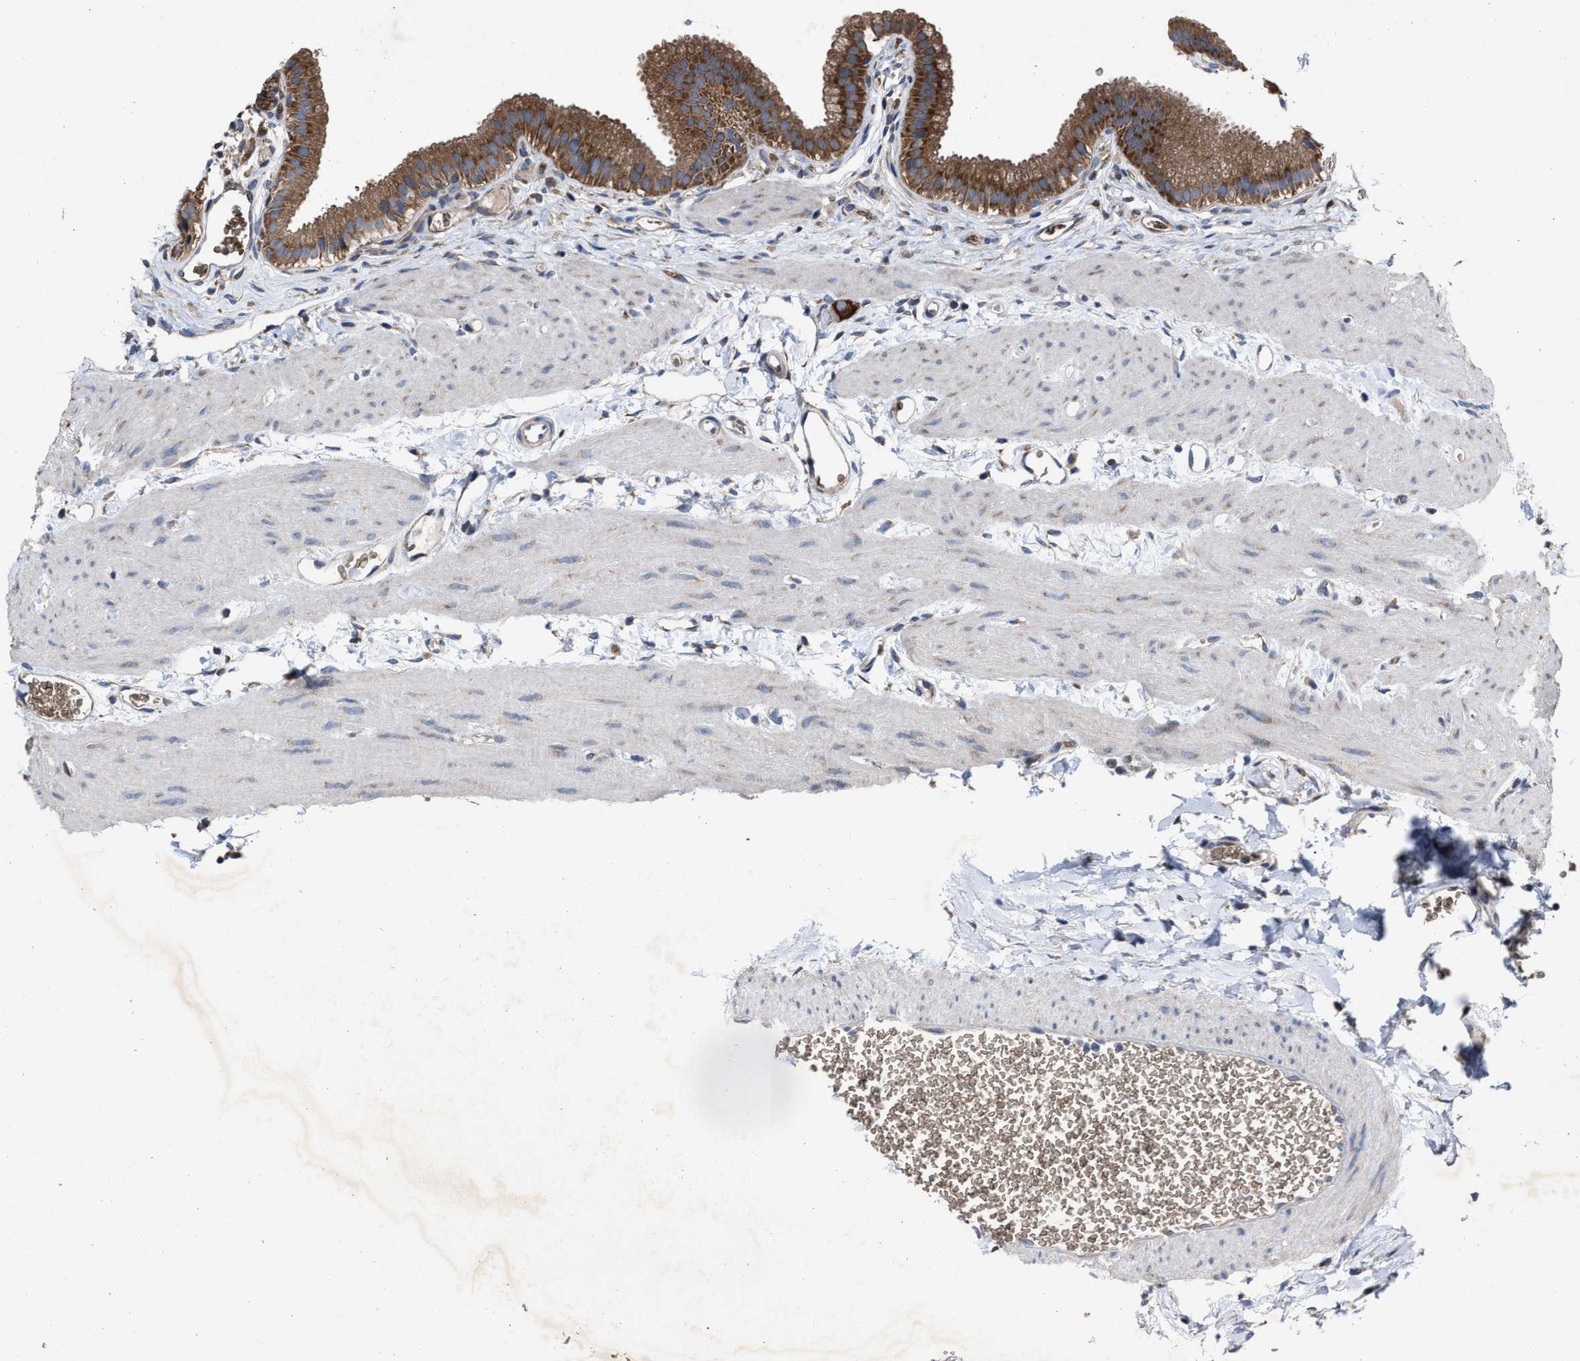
{"staining": {"intensity": "strong", "quantity": ">75%", "location": "cytoplasmic/membranous"}, "tissue": "gallbladder", "cell_type": "Glandular cells", "image_type": "normal", "snomed": [{"axis": "morphology", "description": "Normal tissue, NOS"}, {"axis": "topography", "description": "Gallbladder"}], "caption": "IHC (DAB) staining of benign gallbladder displays strong cytoplasmic/membranous protein expression in approximately >75% of glandular cells.", "gene": "UPF1", "patient": {"sex": "female", "age": 26}}